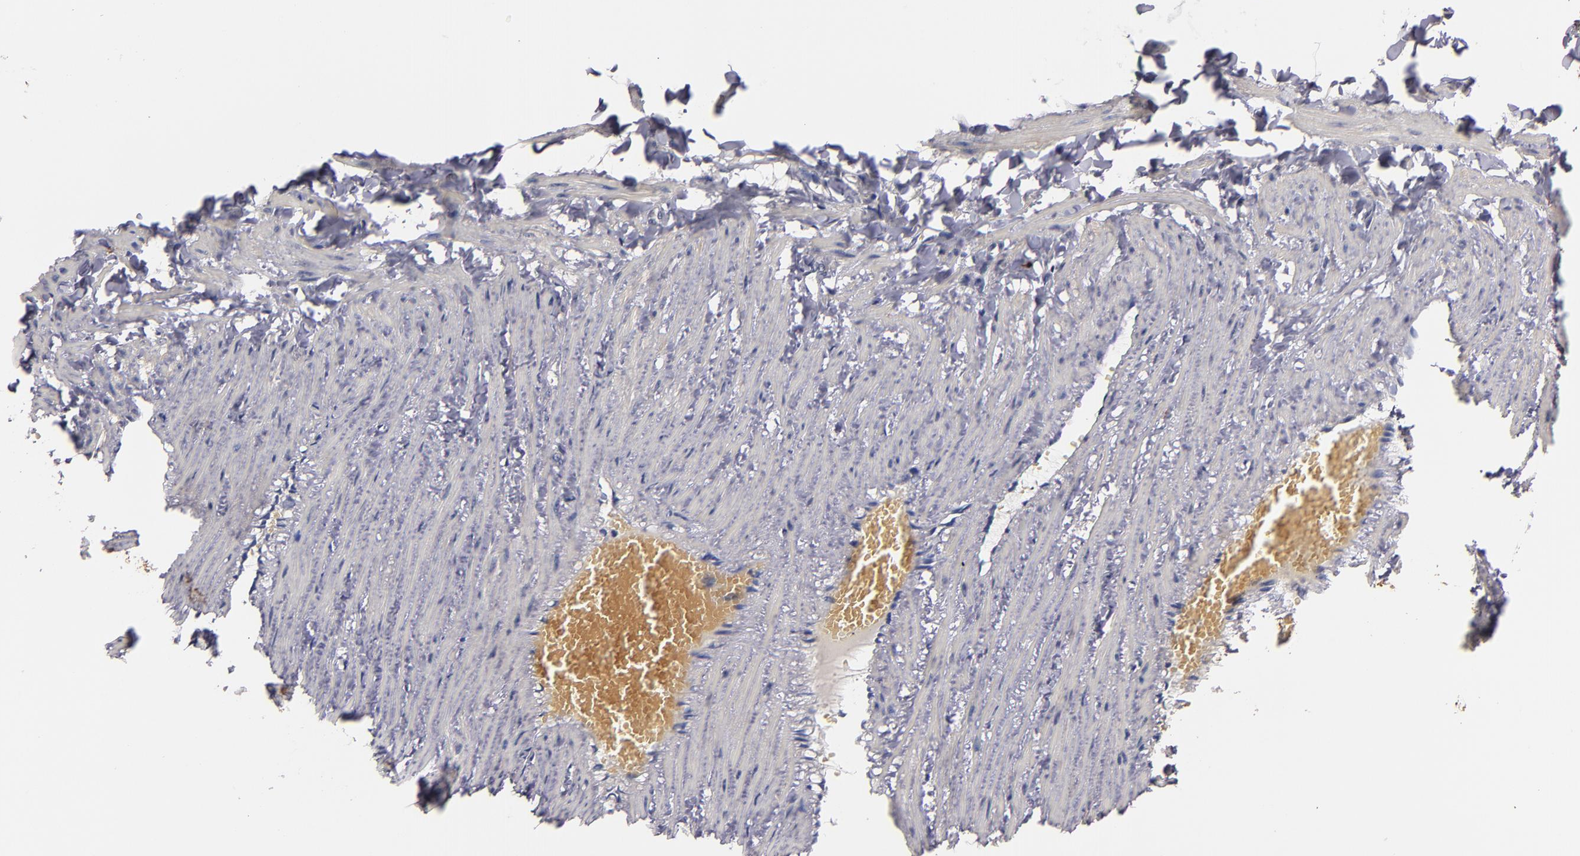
{"staining": {"intensity": "moderate", "quantity": "<25%", "location": "cytoplasmic/membranous"}, "tissue": "adipose tissue", "cell_type": "Adipocytes", "image_type": "normal", "snomed": [{"axis": "morphology", "description": "Normal tissue, NOS"}, {"axis": "topography", "description": "Vascular tissue"}], "caption": "Adipose tissue was stained to show a protein in brown. There is low levels of moderate cytoplasmic/membranous positivity in approximately <25% of adipocytes. (brown staining indicates protein expression, while blue staining denotes nuclei).", "gene": "S100A1", "patient": {"sex": "male", "age": 41}}